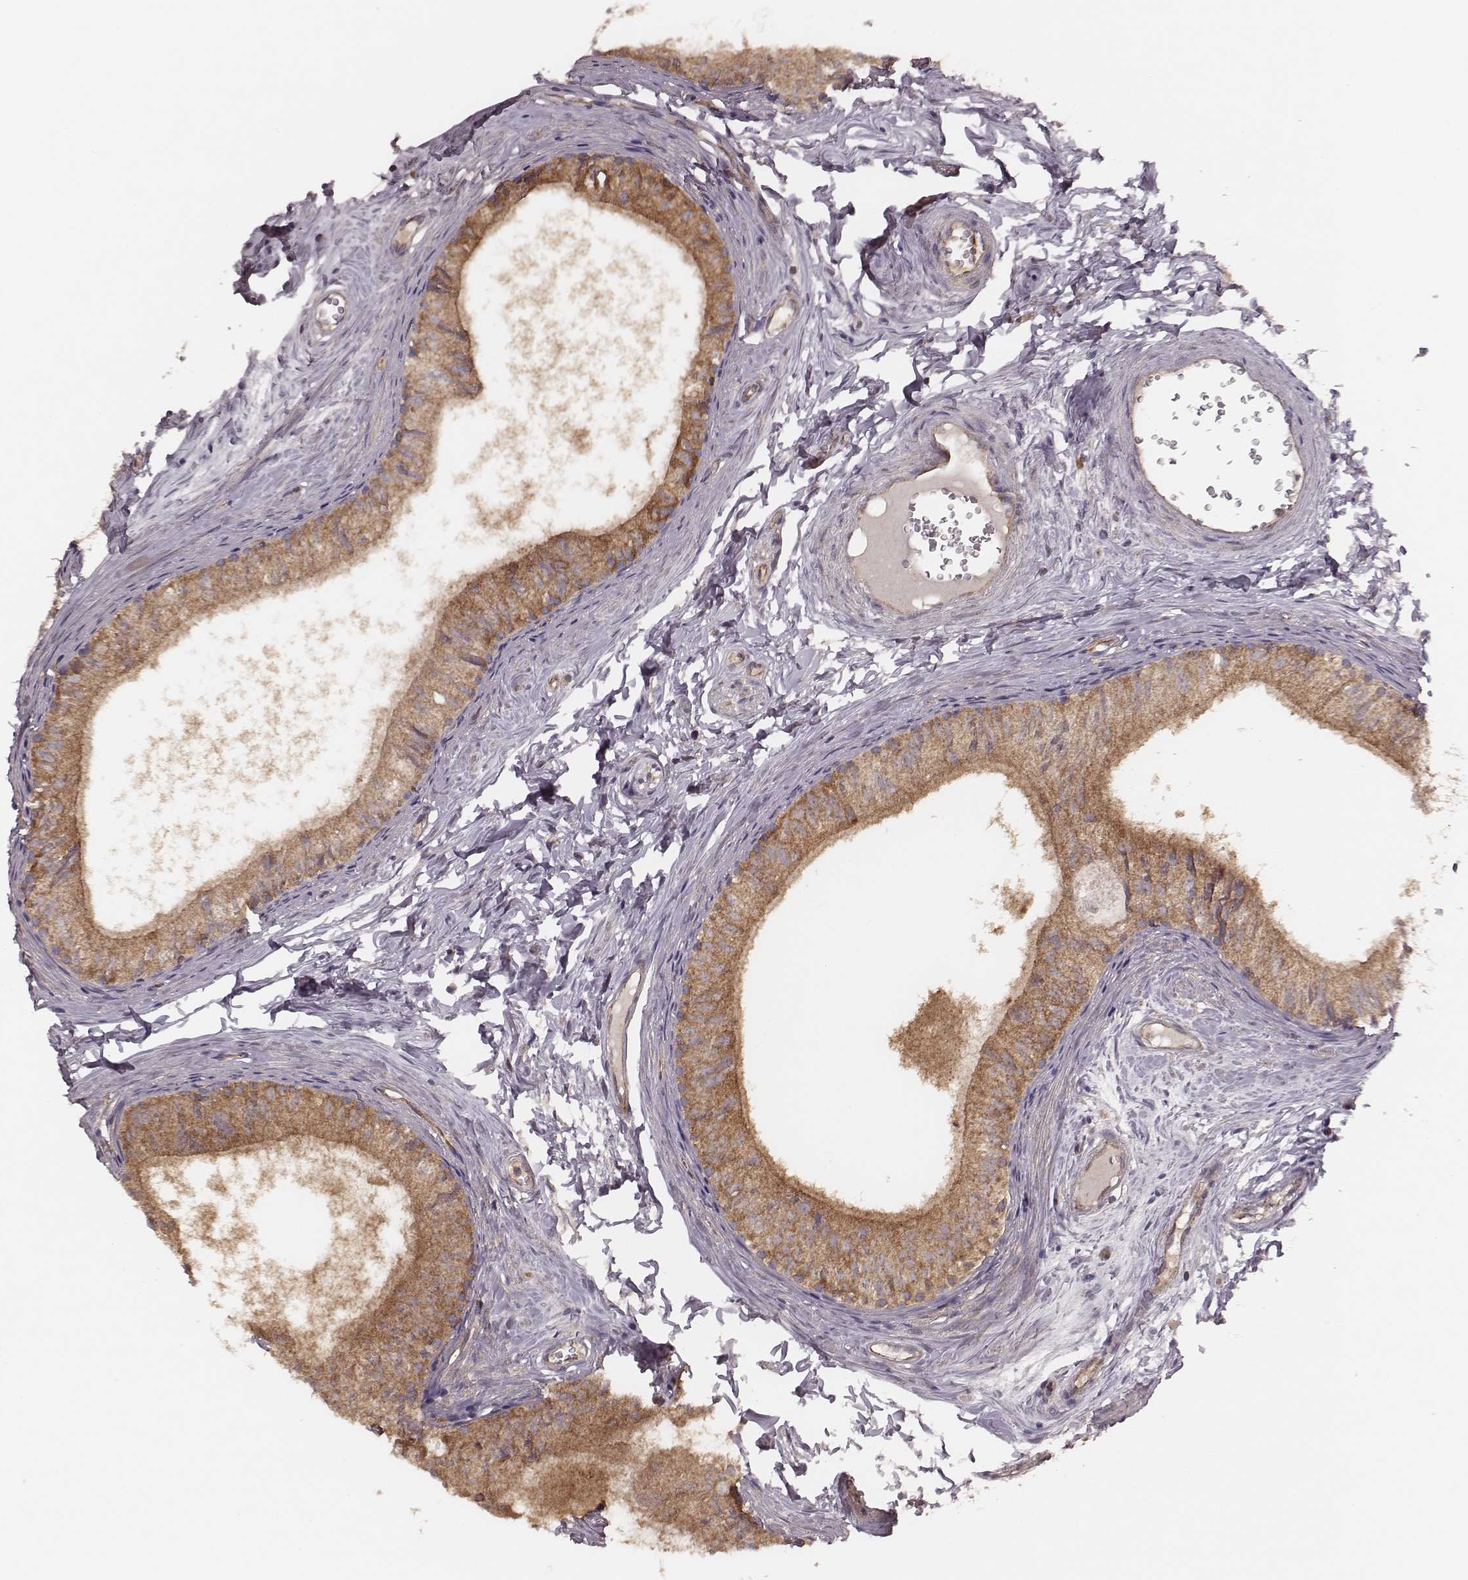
{"staining": {"intensity": "moderate", "quantity": ">75%", "location": "cytoplasmic/membranous"}, "tissue": "epididymis", "cell_type": "Glandular cells", "image_type": "normal", "snomed": [{"axis": "morphology", "description": "Normal tissue, NOS"}, {"axis": "topography", "description": "Epididymis"}], "caption": "IHC of normal human epididymis demonstrates medium levels of moderate cytoplasmic/membranous positivity in about >75% of glandular cells.", "gene": "CARS1", "patient": {"sex": "male", "age": 52}}